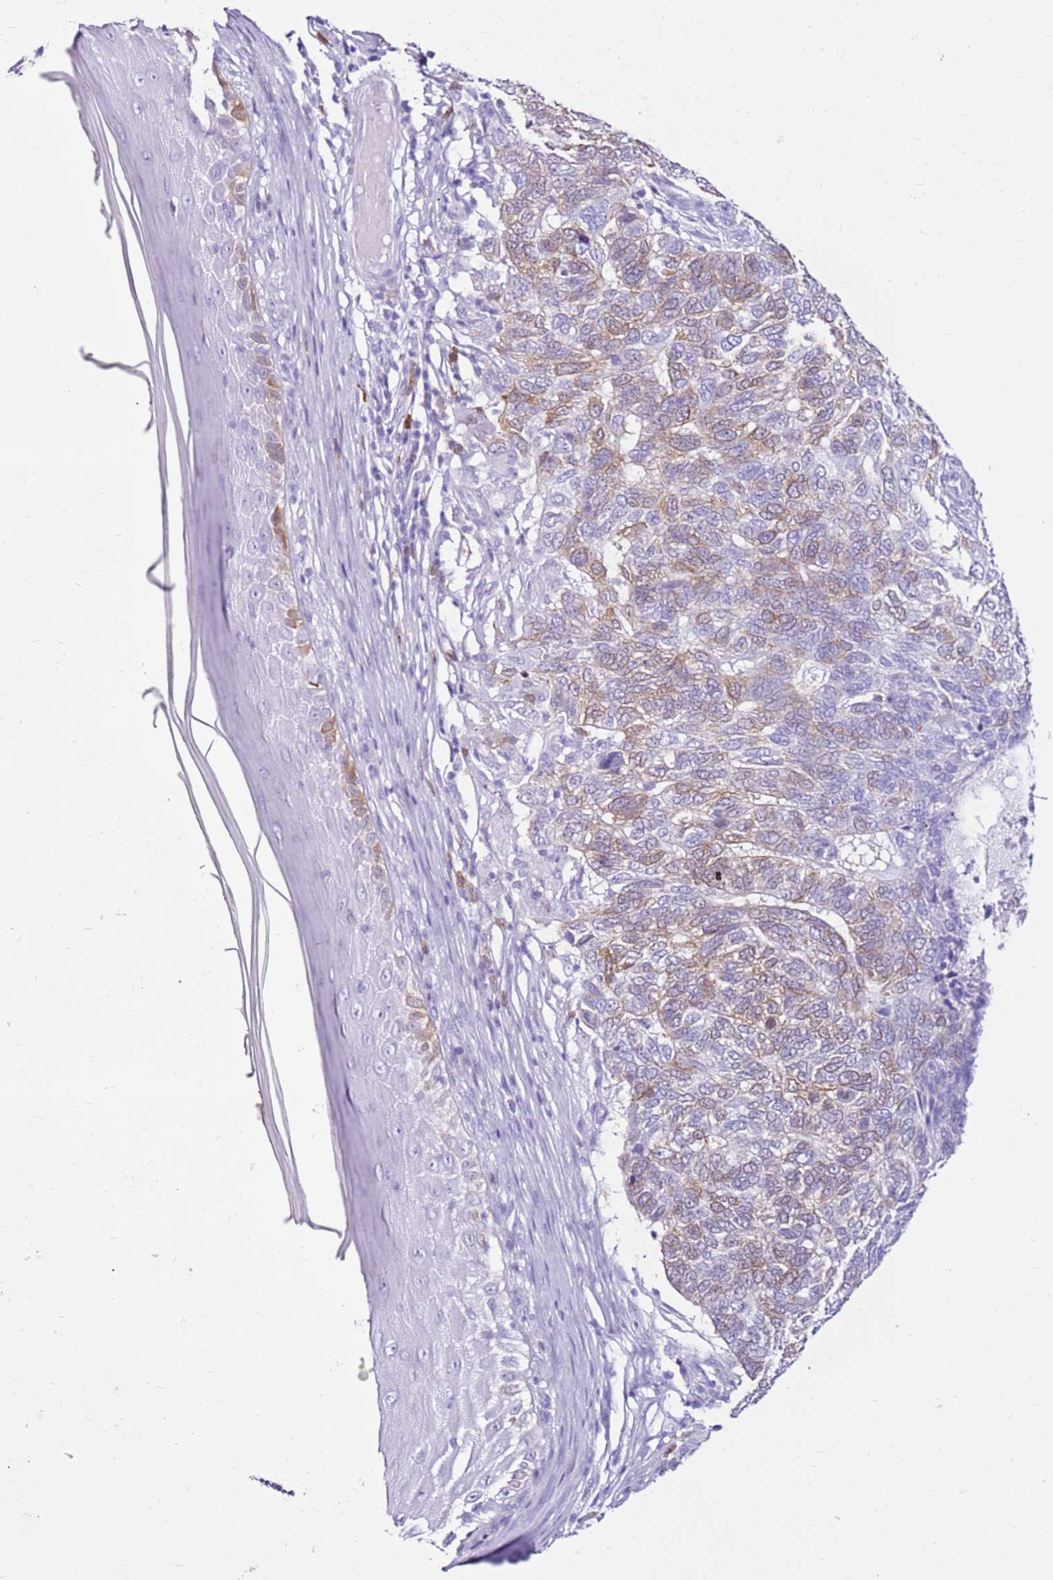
{"staining": {"intensity": "weak", "quantity": "<25%", "location": "cytoplasmic/membranous"}, "tissue": "skin cancer", "cell_type": "Tumor cells", "image_type": "cancer", "snomed": [{"axis": "morphology", "description": "Basal cell carcinoma"}, {"axis": "topography", "description": "Skin"}], "caption": "Immunohistochemistry of skin cancer (basal cell carcinoma) displays no expression in tumor cells. (Stains: DAB IHC with hematoxylin counter stain, Microscopy: brightfield microscopy at high magnification).", "gene": "SPC25", "patient": {"sex": "female", "age": 65}}